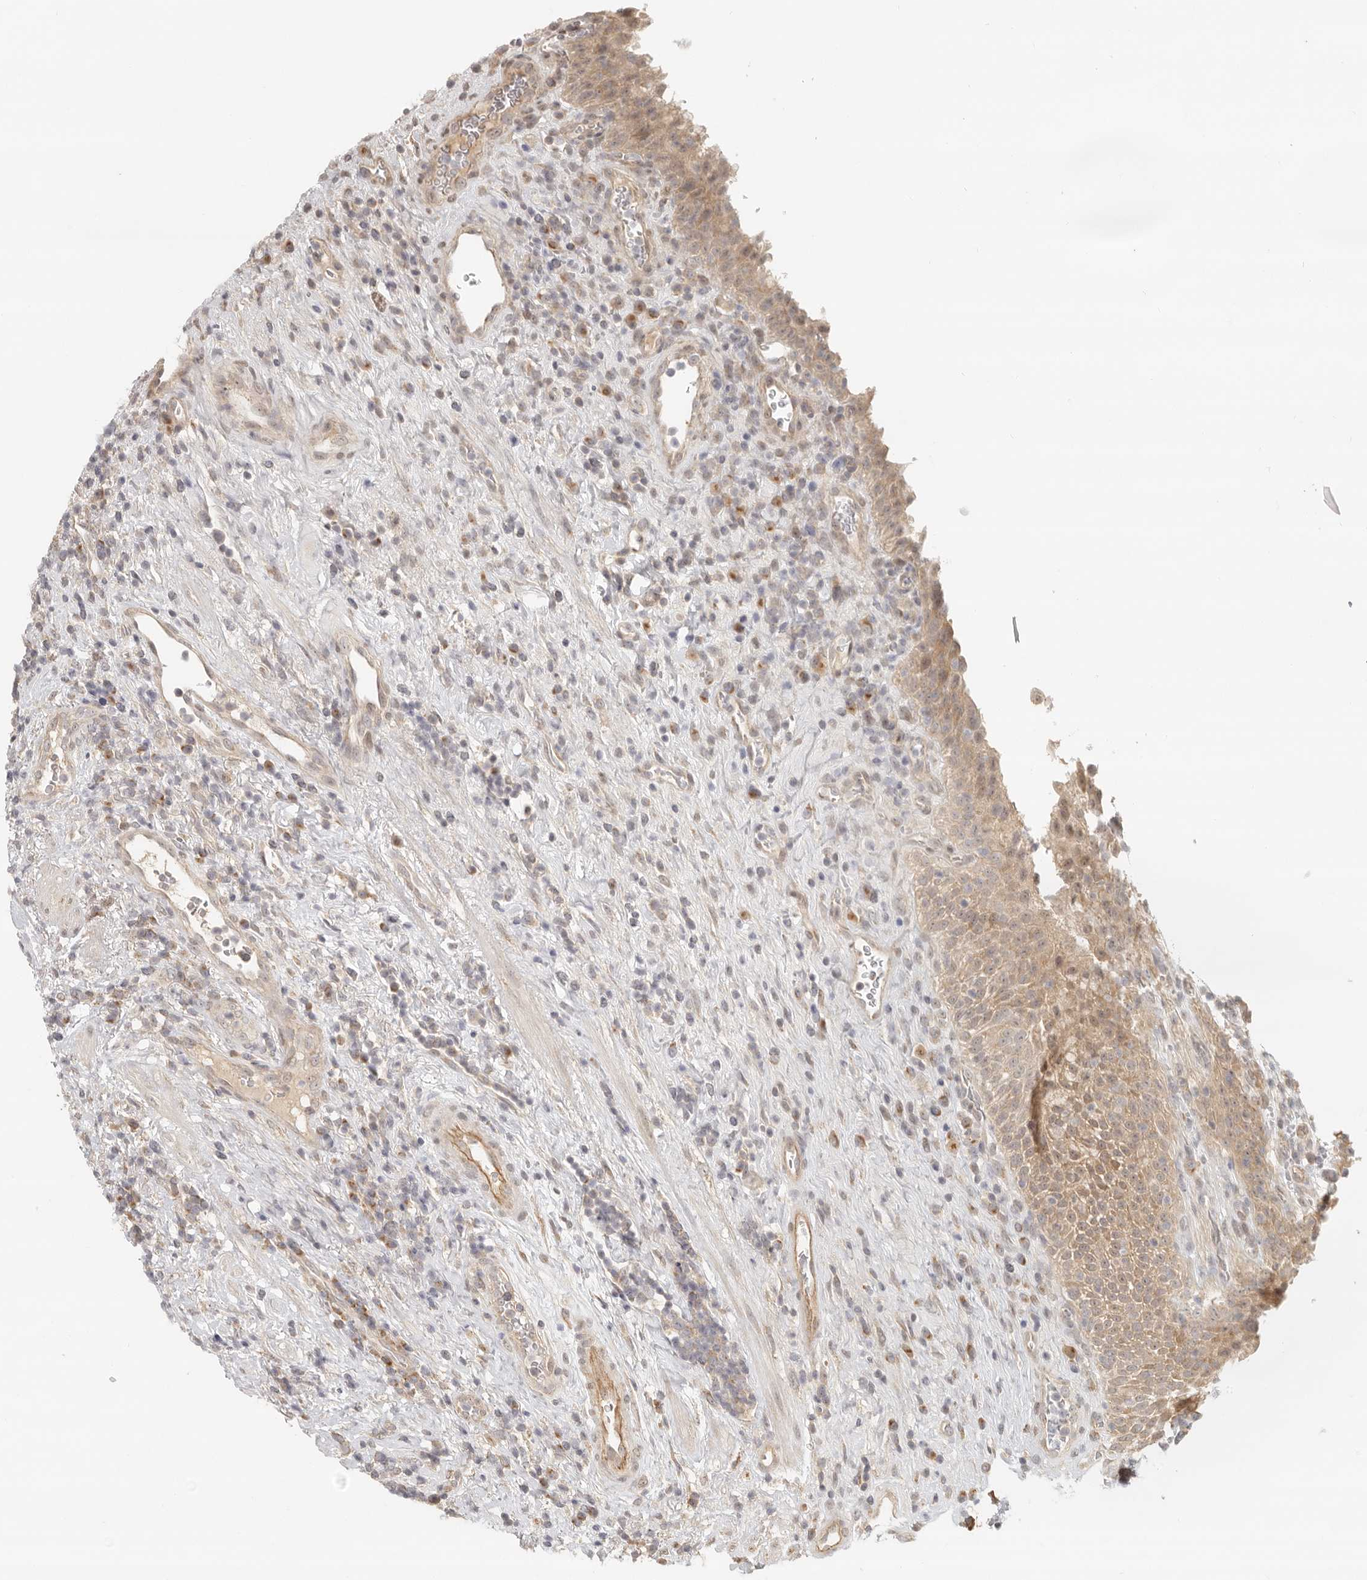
{"staining": {"intensity": "moderate", "quantity": ">75%", "location": "cytoplasmic/membranous"}, "tissue": "urinary bladder", "cell_type": "Urothelial cells", "image_type": "normal", "snomed": [{"axis": "morphology", "description": "Normal tissue, NOS"}, {"axis": "morphology", "description": "Inflammation, NOS"}, {"axis": "topography", "description": "Urinary bladder"}], "caption": "High-magnification brightfield microscopy of benign urinary bladder stained with DAB (brown) and counterstained with hematoxylin (blue). urothelial cells exhibit moderate cytoplasmic/membranous positivity is appreciated in approximately>75% of cells.", "gene": "AHDC1", "patient": {"sex": "female", "age": 75}}